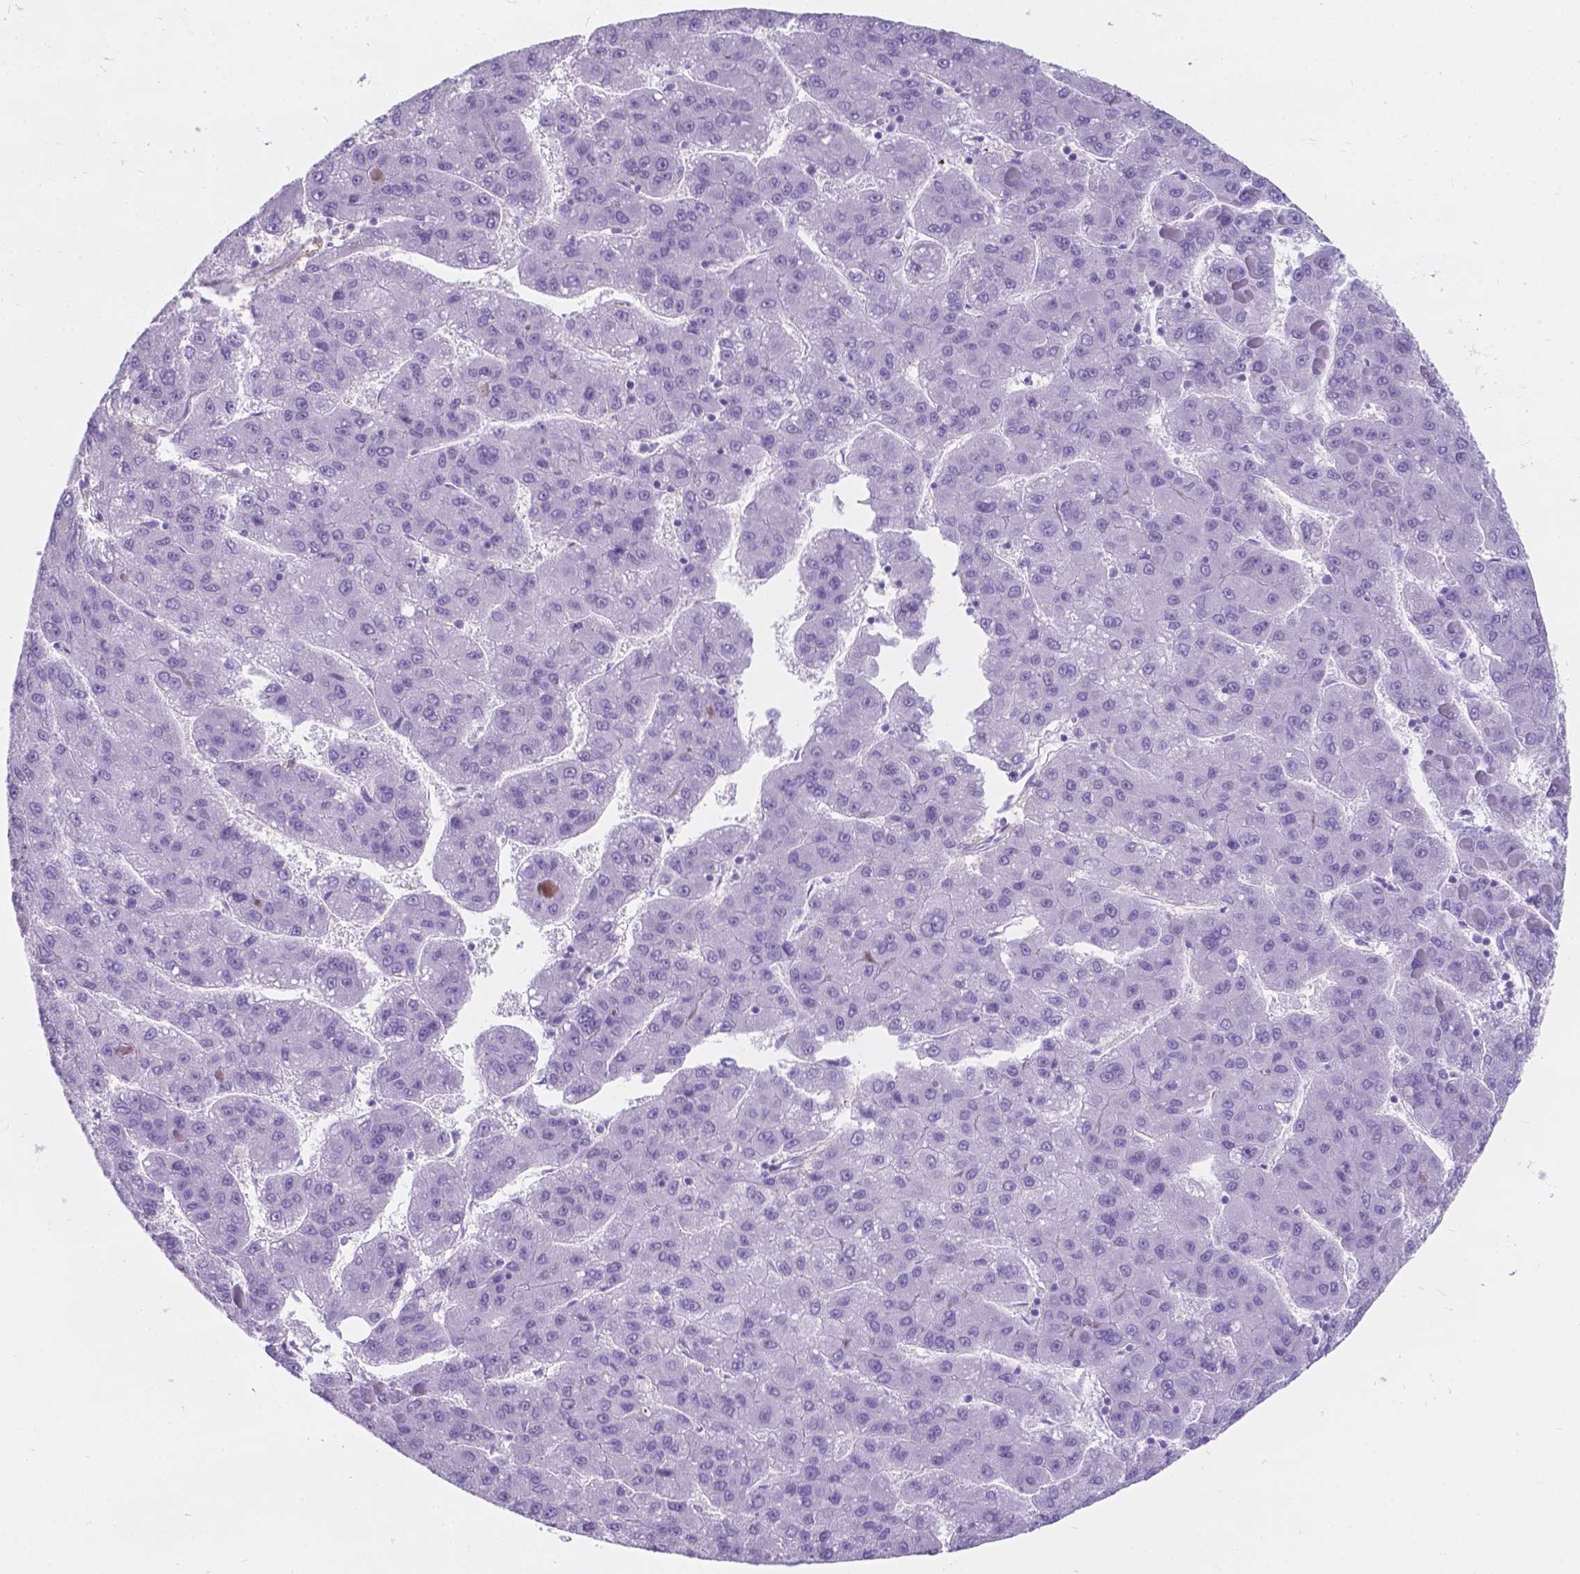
{"staining": {"intensity": "negative", "quantity": "none", "location": "none"}, "tissue": "liver cancer", "cell_type": "Tumor cells", "image_type": "cancer", "snomed": [{"axis": "morphology", "description": "Carcinoma, Hepatocellular, NOS"}, {"axis": "topography", "description": "Liver"}], "caption": "Tumor cells show no significant protein expression in liver cancer.", "gene": "KIAA0040", "patient": {"sex": "female", "age": 82}}